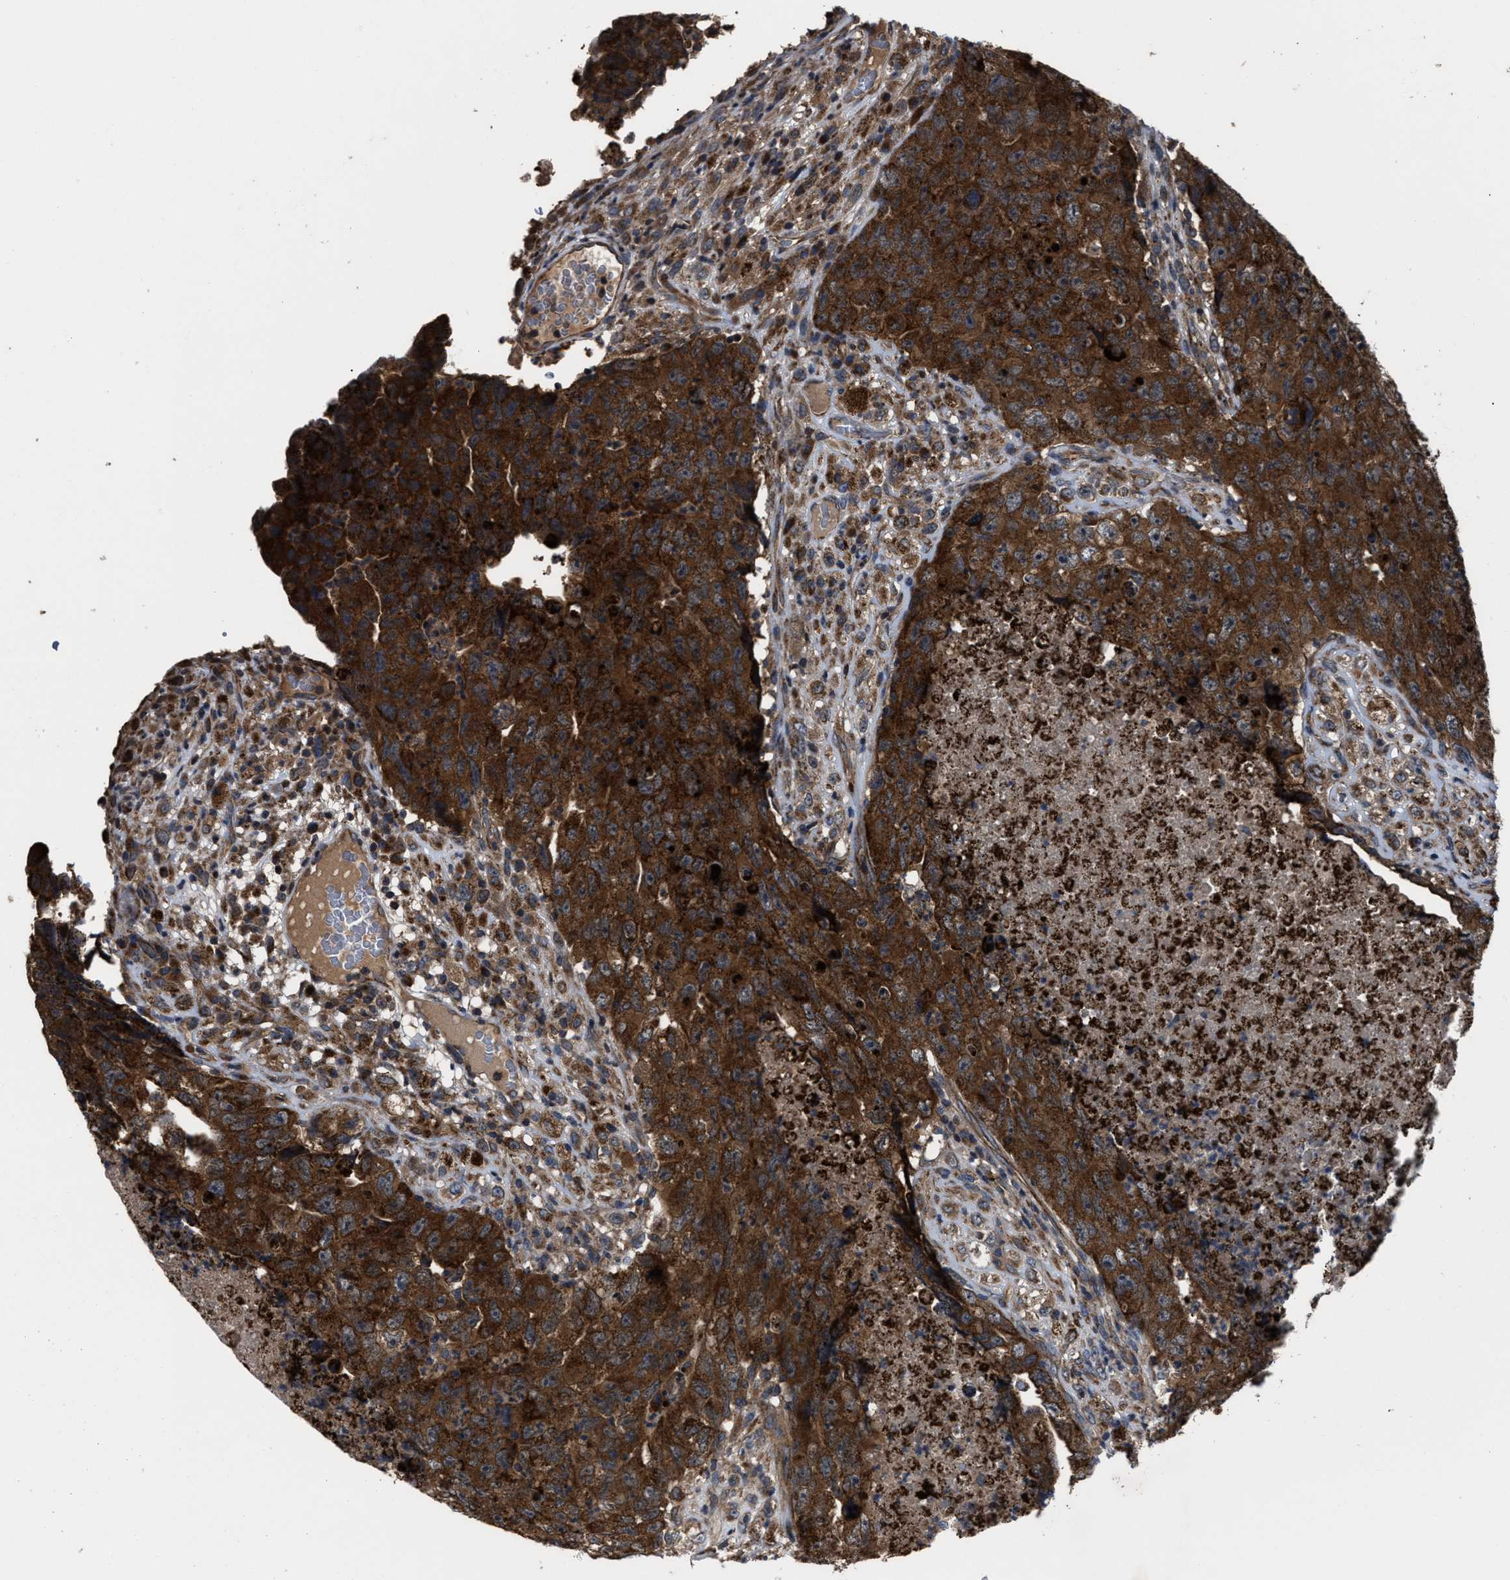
{"staining": {"intensity": "strong", "quantity": ">75%", "location": "cytoplasmic/membranous"}, "tissue": "testis cancer", "cell_type": "Tumor cells", "image_type": "cancer", "snomed": [{"axis": "morphology", "description": "Carcinoma, Embryonal, NOS"}, {"axis": "topography", "description": "Testis"}], "caption": "Protein staining demonstrates strong cytoplasmic/membranous expression in about >75% of tumor cells in testis embryonal carcinoma.", "gene": "PASK", "patient": {"sex": "male", "age": 32}}